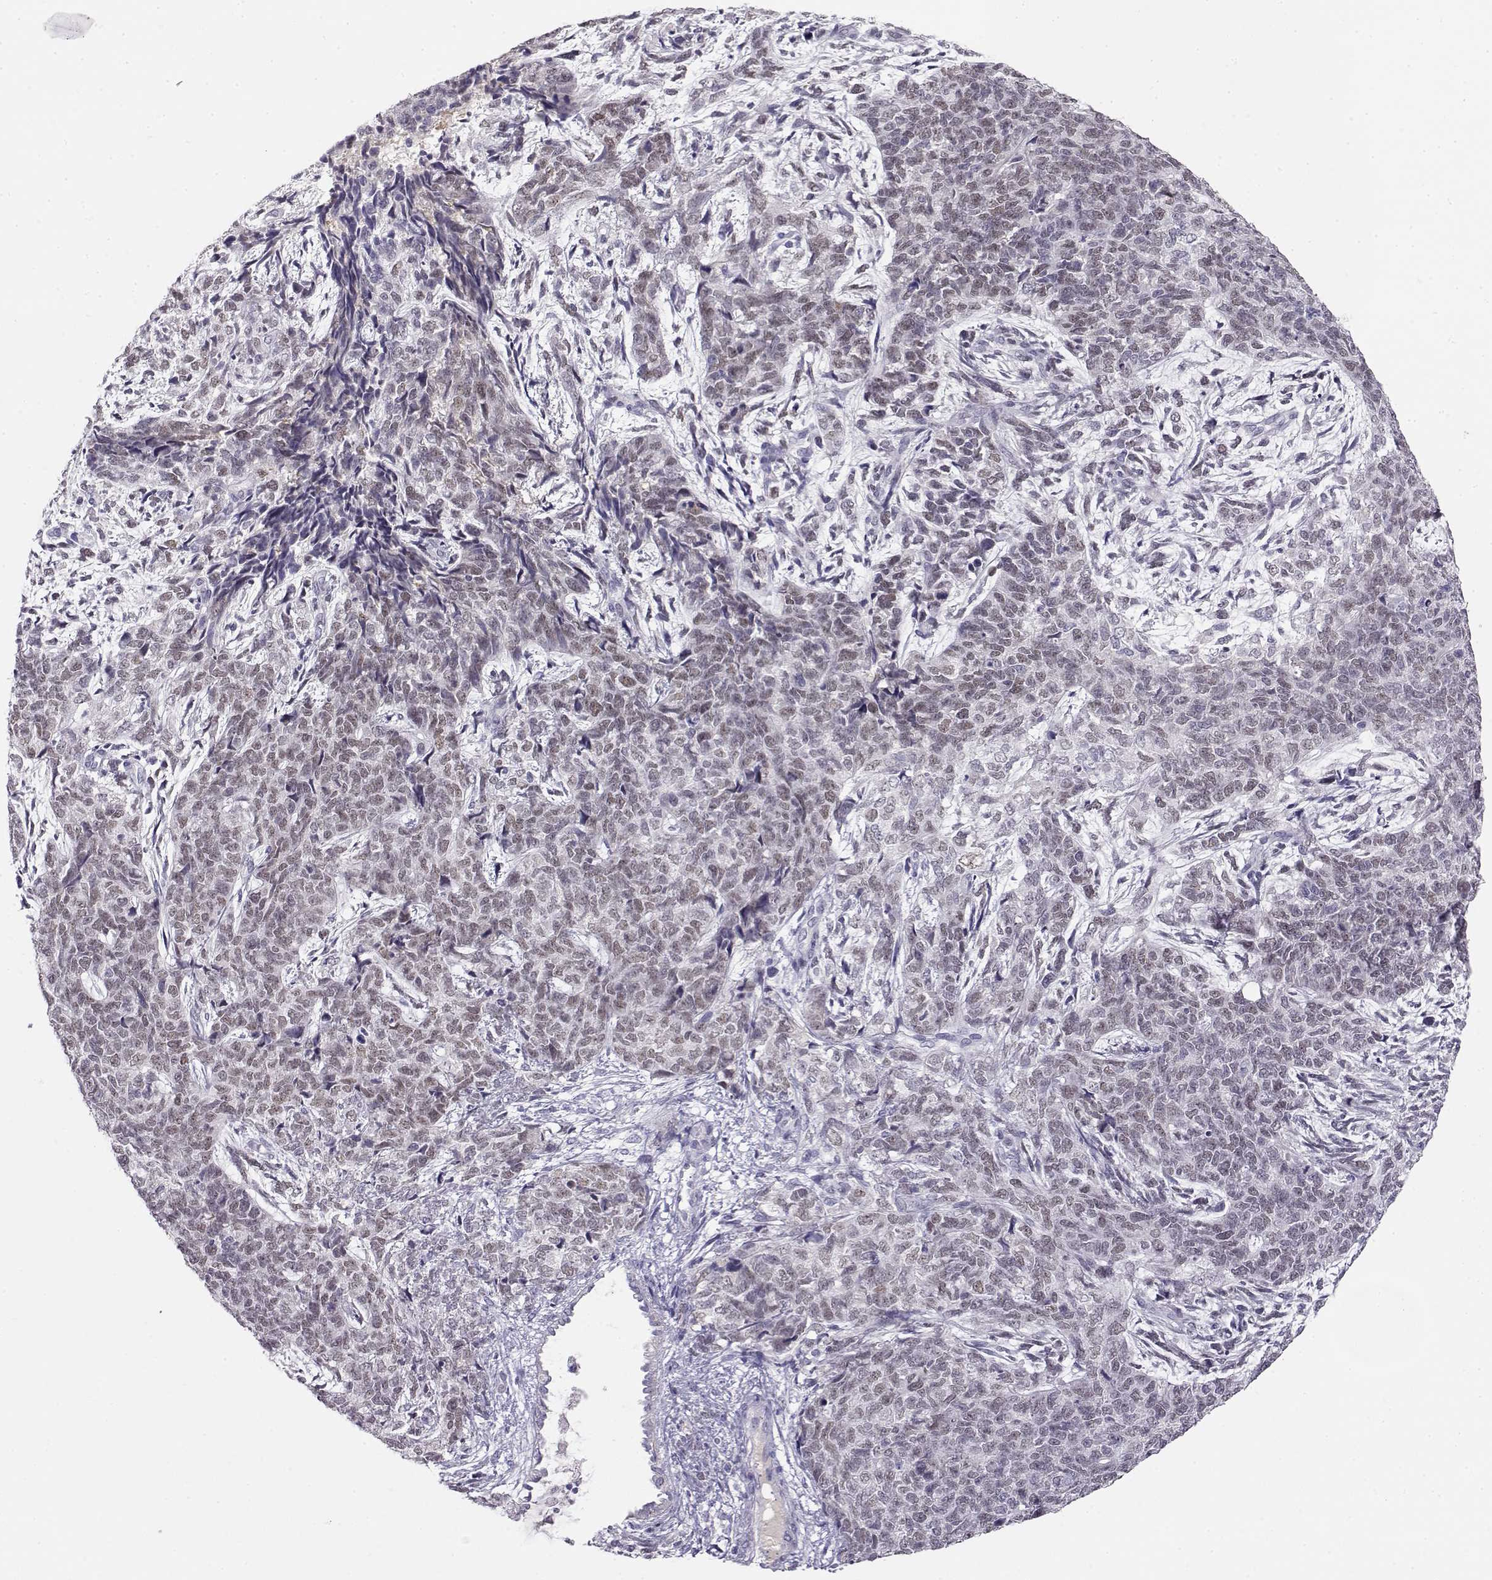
{"staining": {"intensity": "weak", "quantity": "<25%", "location": "nuclear"}, "tissue": "cervical cancer", "cell_type": "Tumor cells", "image_type": "cancer", "snomed": [{"axis": "morphology", "description": "Squamous cell carcinoma, NOS"}, {"axis": "topography", "description": "Cervix"}], "caption": "Cervical cancer stained for a protein using IHC exhibits no expression tumor cells.", "gene": "OPN5", "patient": {"sex": "female", "age": 63}}